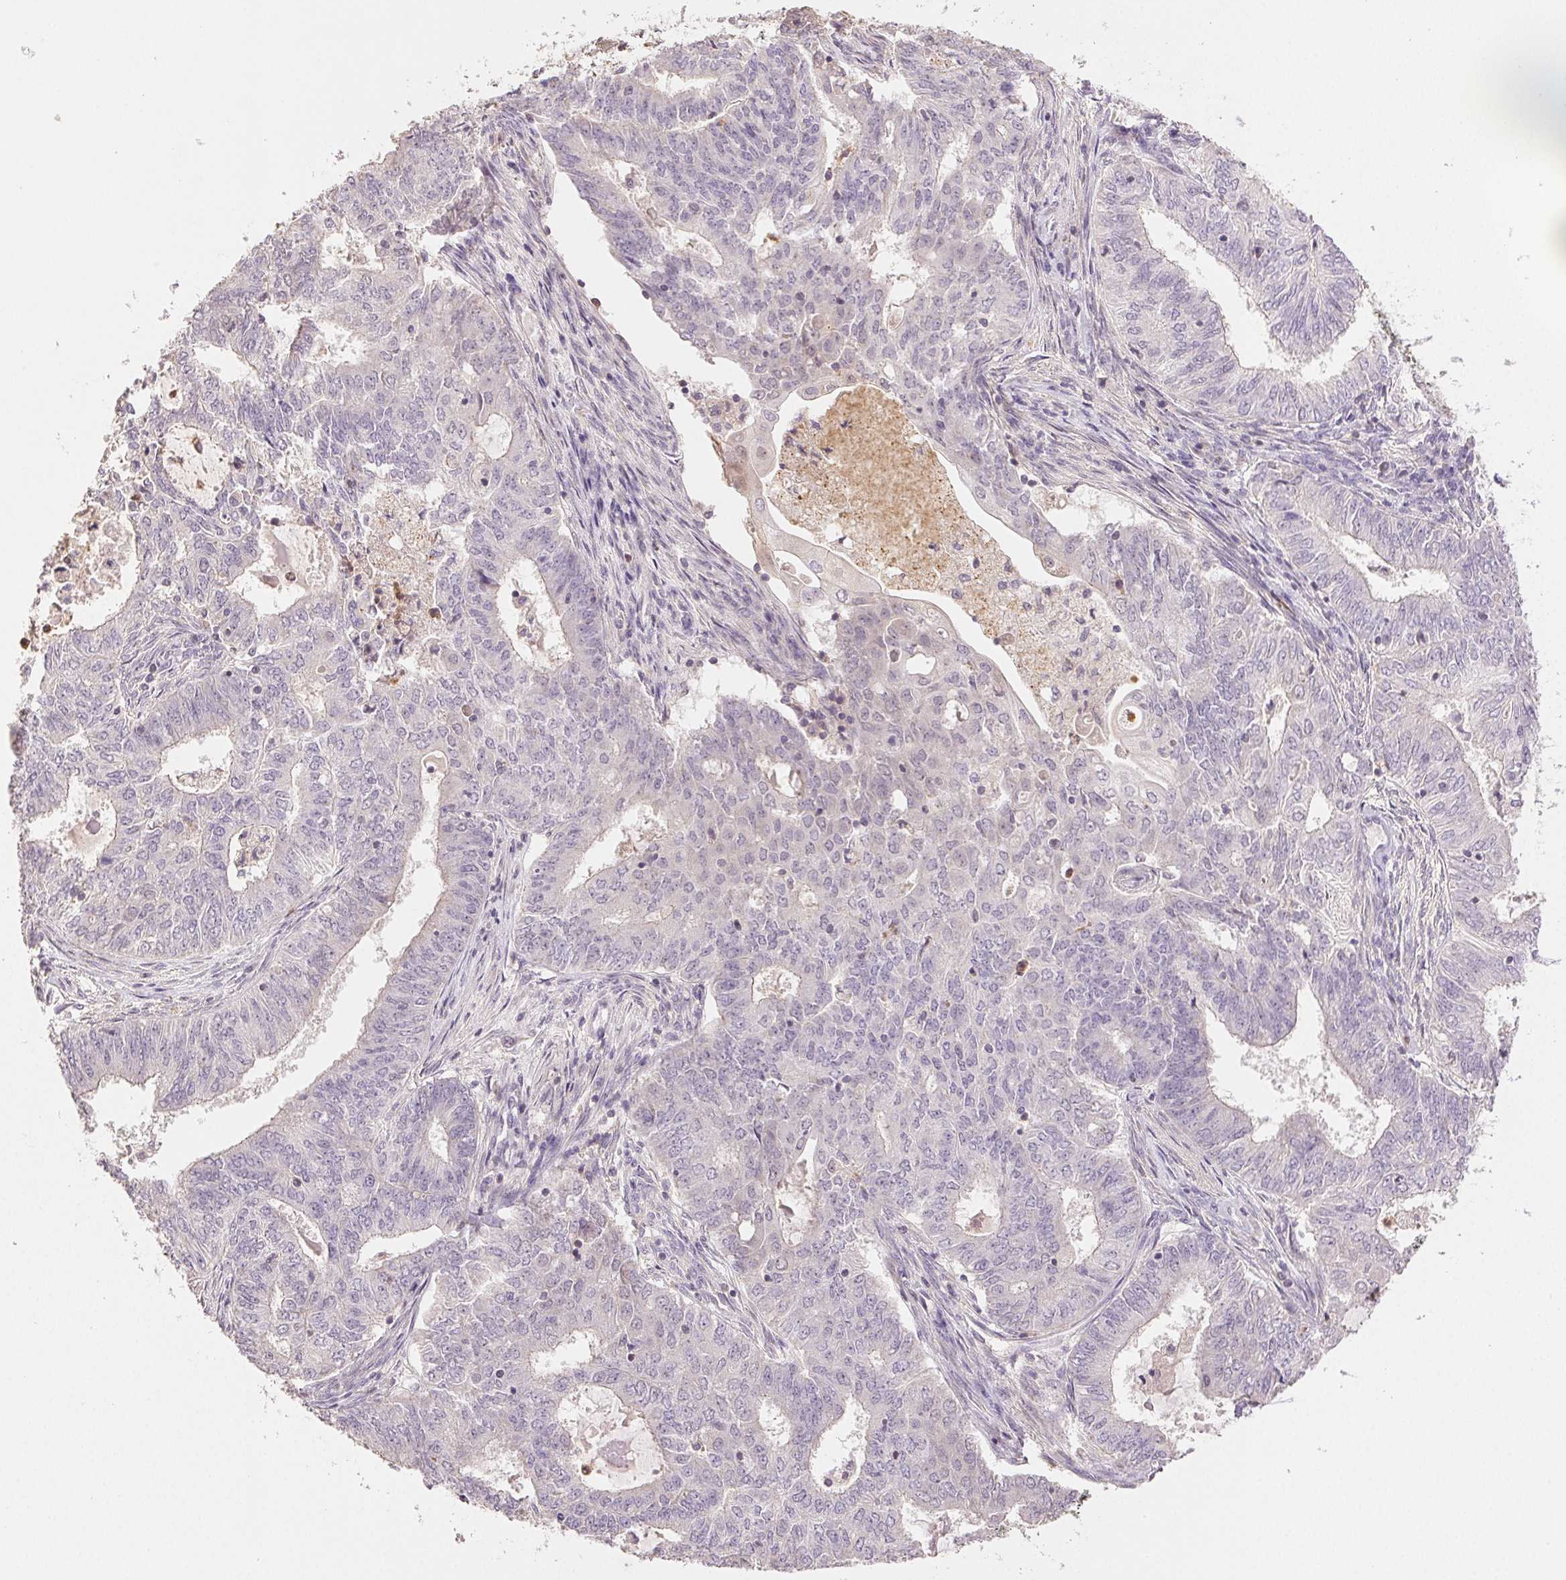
{"staining": {"intensity": "negative", "quantity": "none", "location": "none"}, "tissue": "endometrial cancer", "cell_type": "Tumor cells", "image_type": "cancer", "snomed": [{"axis": "morphology", "description": "Adenocarcinoma, NOS"}, {"axis": "topography", "description": "Endometrium"}], "caption": "A high-resolution histopathology image shows IHC staining of endometrial cancer, which displays no significant positivity in tumor cells. (DAB (3,3'-diaminobenzidine) immunohistochemistry (IHC) with hematoxylin counter stain).", "gene": "TMEM253", "patient": {"sex": "female", "age": 62}}